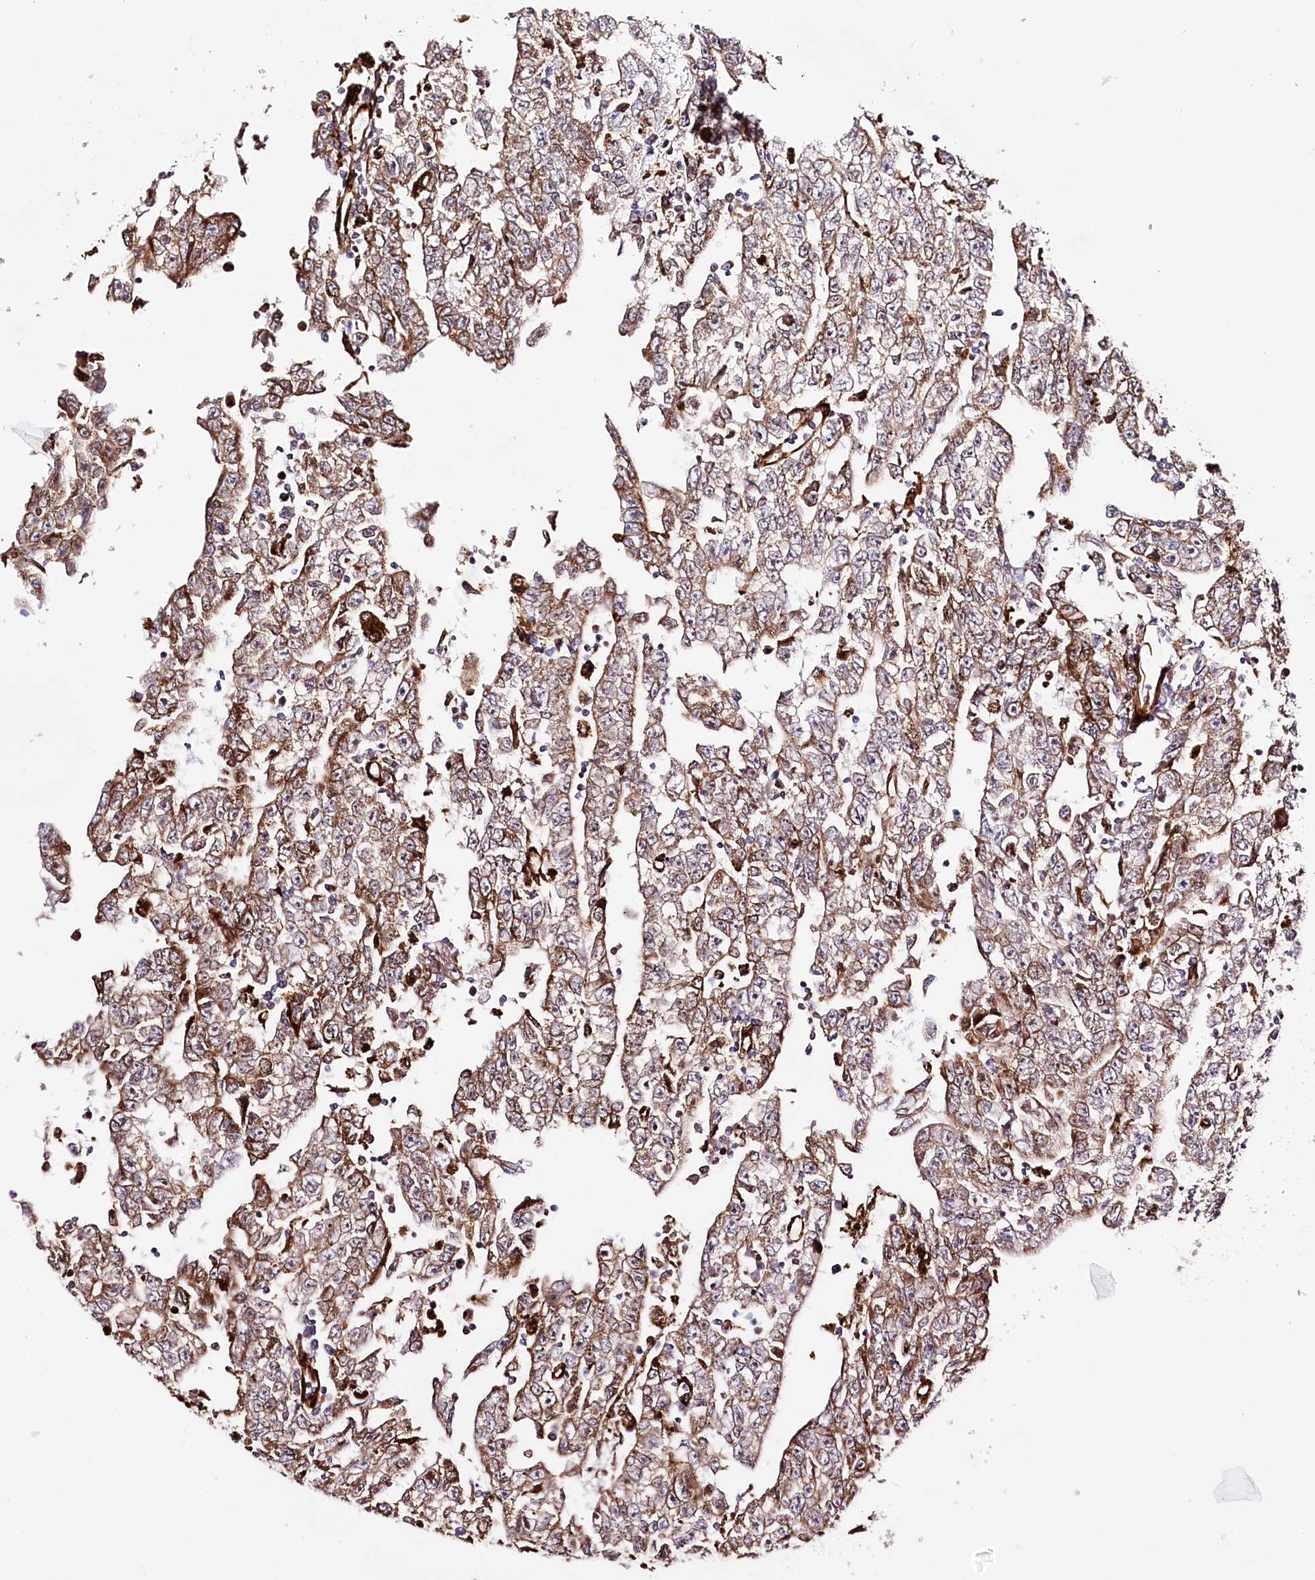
{"staining": {"intensity": "strong", "quantity": "25%-75%", "location": "cytoplasmic/membranous"}, "tissue": "testis cancer", "cell_type": "Tumor cells", "image_type": "cancer", "snomed": [{"axis": "morphology", "description": "Carcinoma, Embryonal, NOS"}, {"axis": "topography", "description": "Testis"}], "caption": "Strong cytoplasmic/membranous protein expression is present in about 25%-75% of tumor cells in testis cancer. (DAB = brown stain, brightfield microscopy at high magnification).", "gene": "WWC1", "patient": {"sex": "male", "age": 25}}